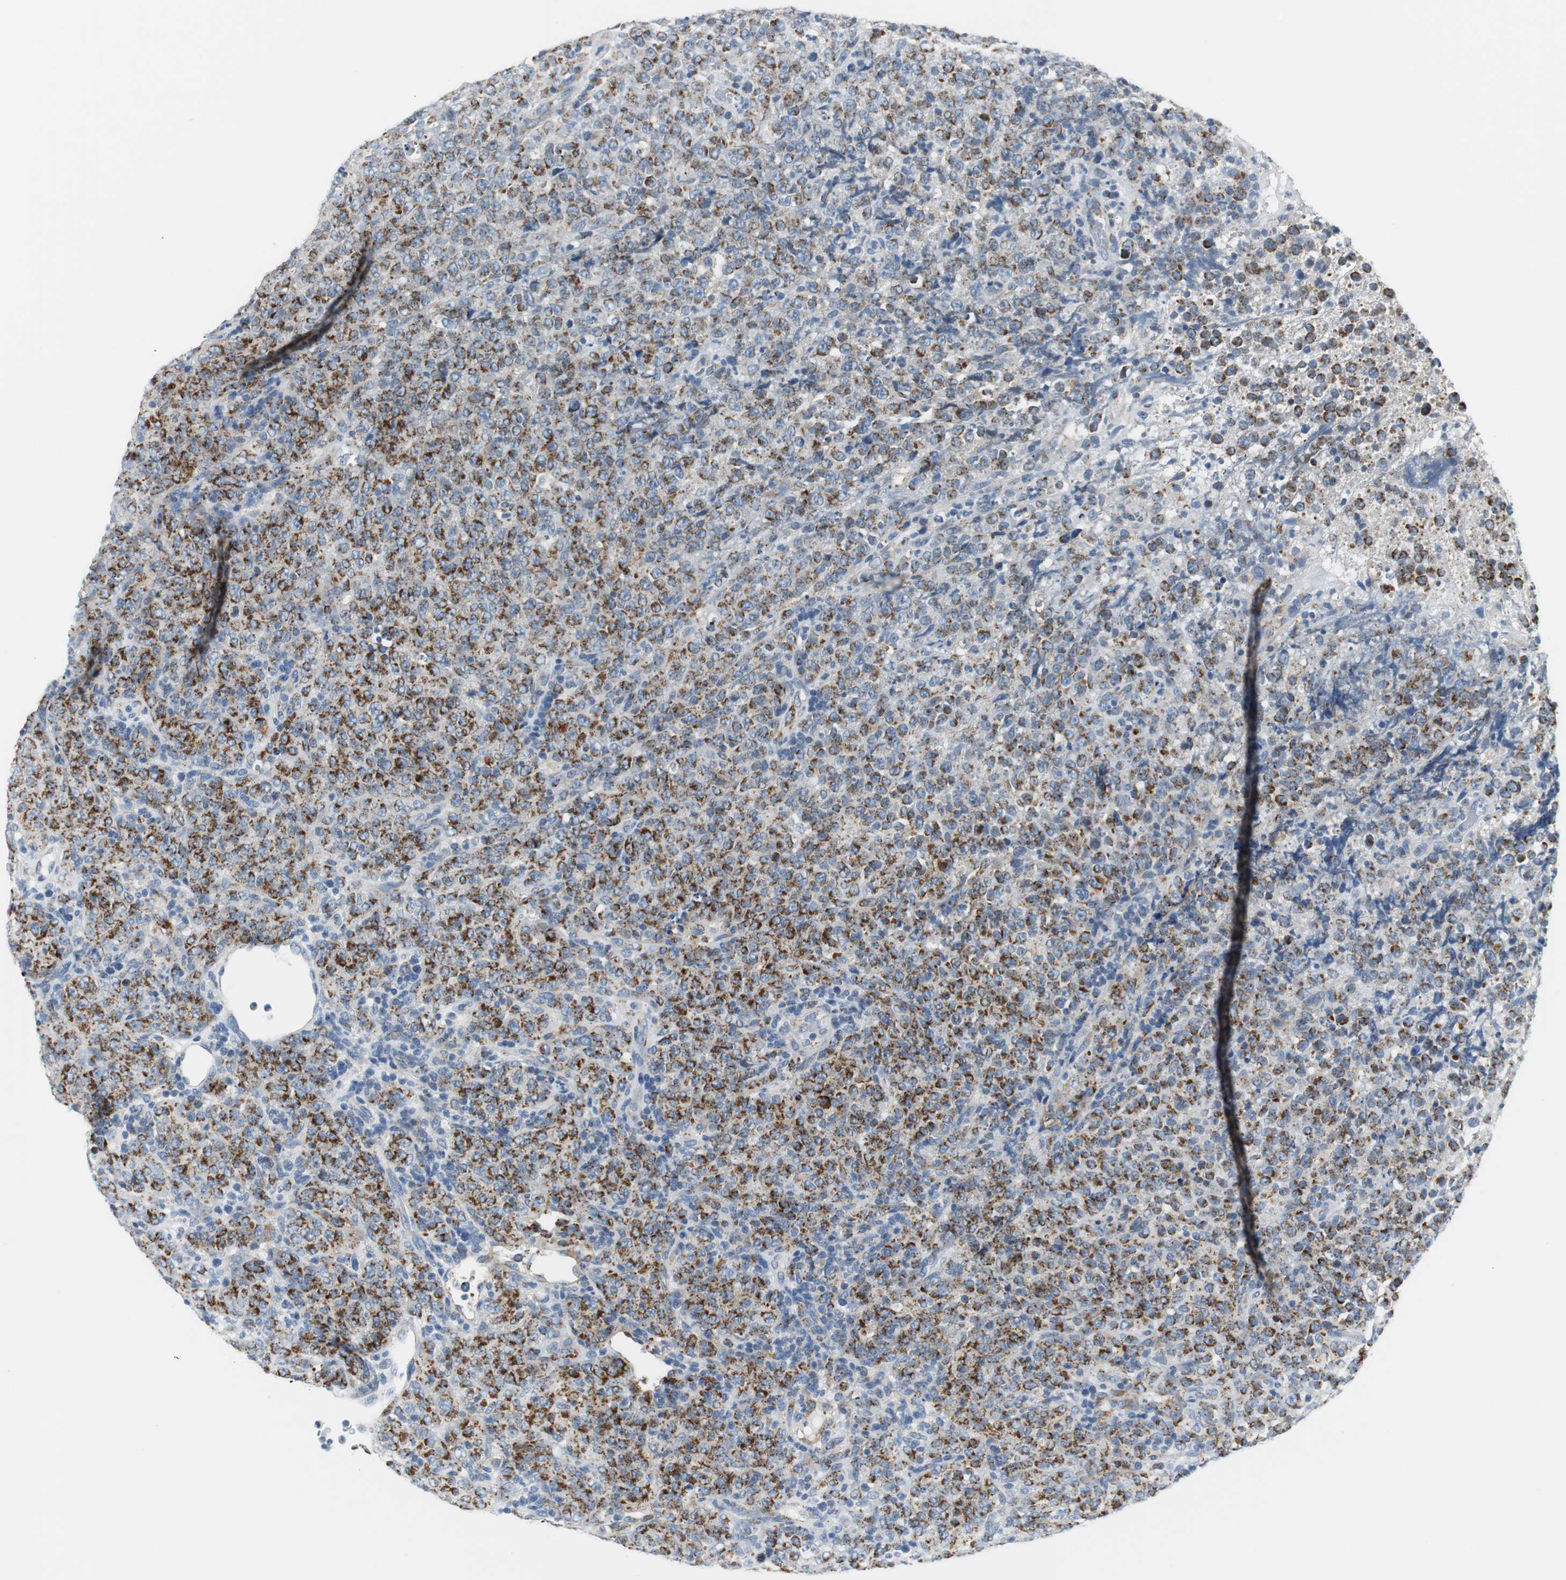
{"staining": {"intensity": "strong", "quantity": ">75%", "location": "cytoplasmic/membranous"}, "tissue": "lymphoma", "cell_type": "Tumor cells", "image_type": "cancer", "snomed": [{"axis": "morphology", "description": "Malignant lymphoma, non-Hodgkin's type, High grade"}, {"axis": "topography", "description": "Tonsil"}], "caption": "Immunohistochemical staining of malignant lymphoma, non-Hodgkin's type (high-grade) exhibits strong cytoplasmic/membranous protein positivity in approximately >75% of tumor cells. (DAB (3,3'-diaminobenzidine) = brown stain, brightfield microscopy at high magnification).", "gene": "C1QTNF7", "patient": {"sex": "female", "age": 36}}